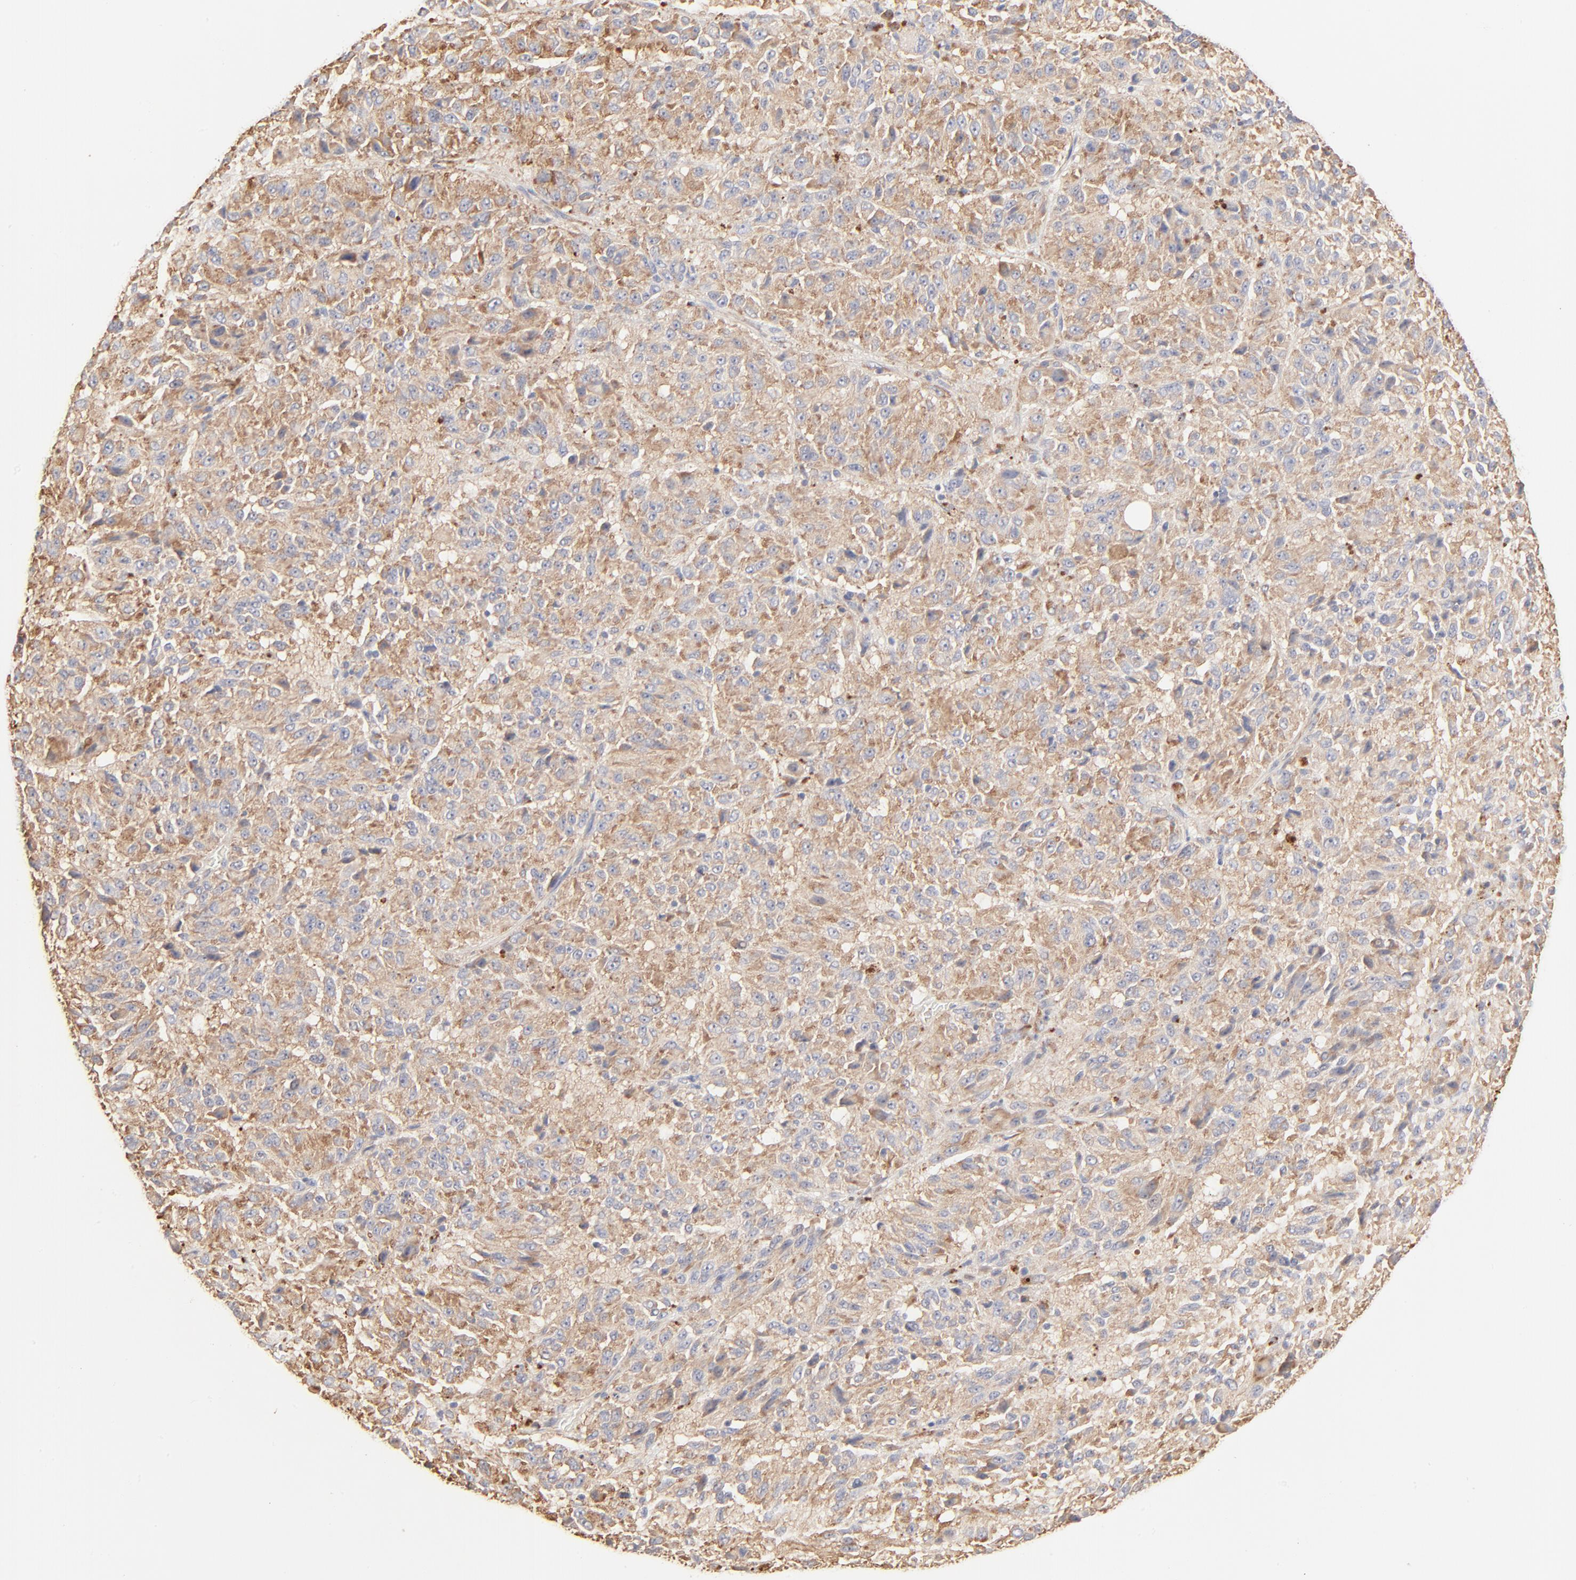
{"staining": {"intensity": "moderate", "quantity": ">75%", "location": "cytoplasmic/membranous"}, "tissue": "melanoma", "cell_type": "Tumor cells", "image_type": "cancer", "snomed": [{"axis": "morphology", "description": "Malignant melanoma, Metastatic site"}, {"axis": "topography", "description": "Lung"}], "caption": "Immunohistochemical staining of melanoma exhibits medium levels of moderate cytoplasmic/membranous protein expression in approximately >75% of tumor cells.", "gene": "RPS20", "patient": {"sex": "male", "age": 64}}